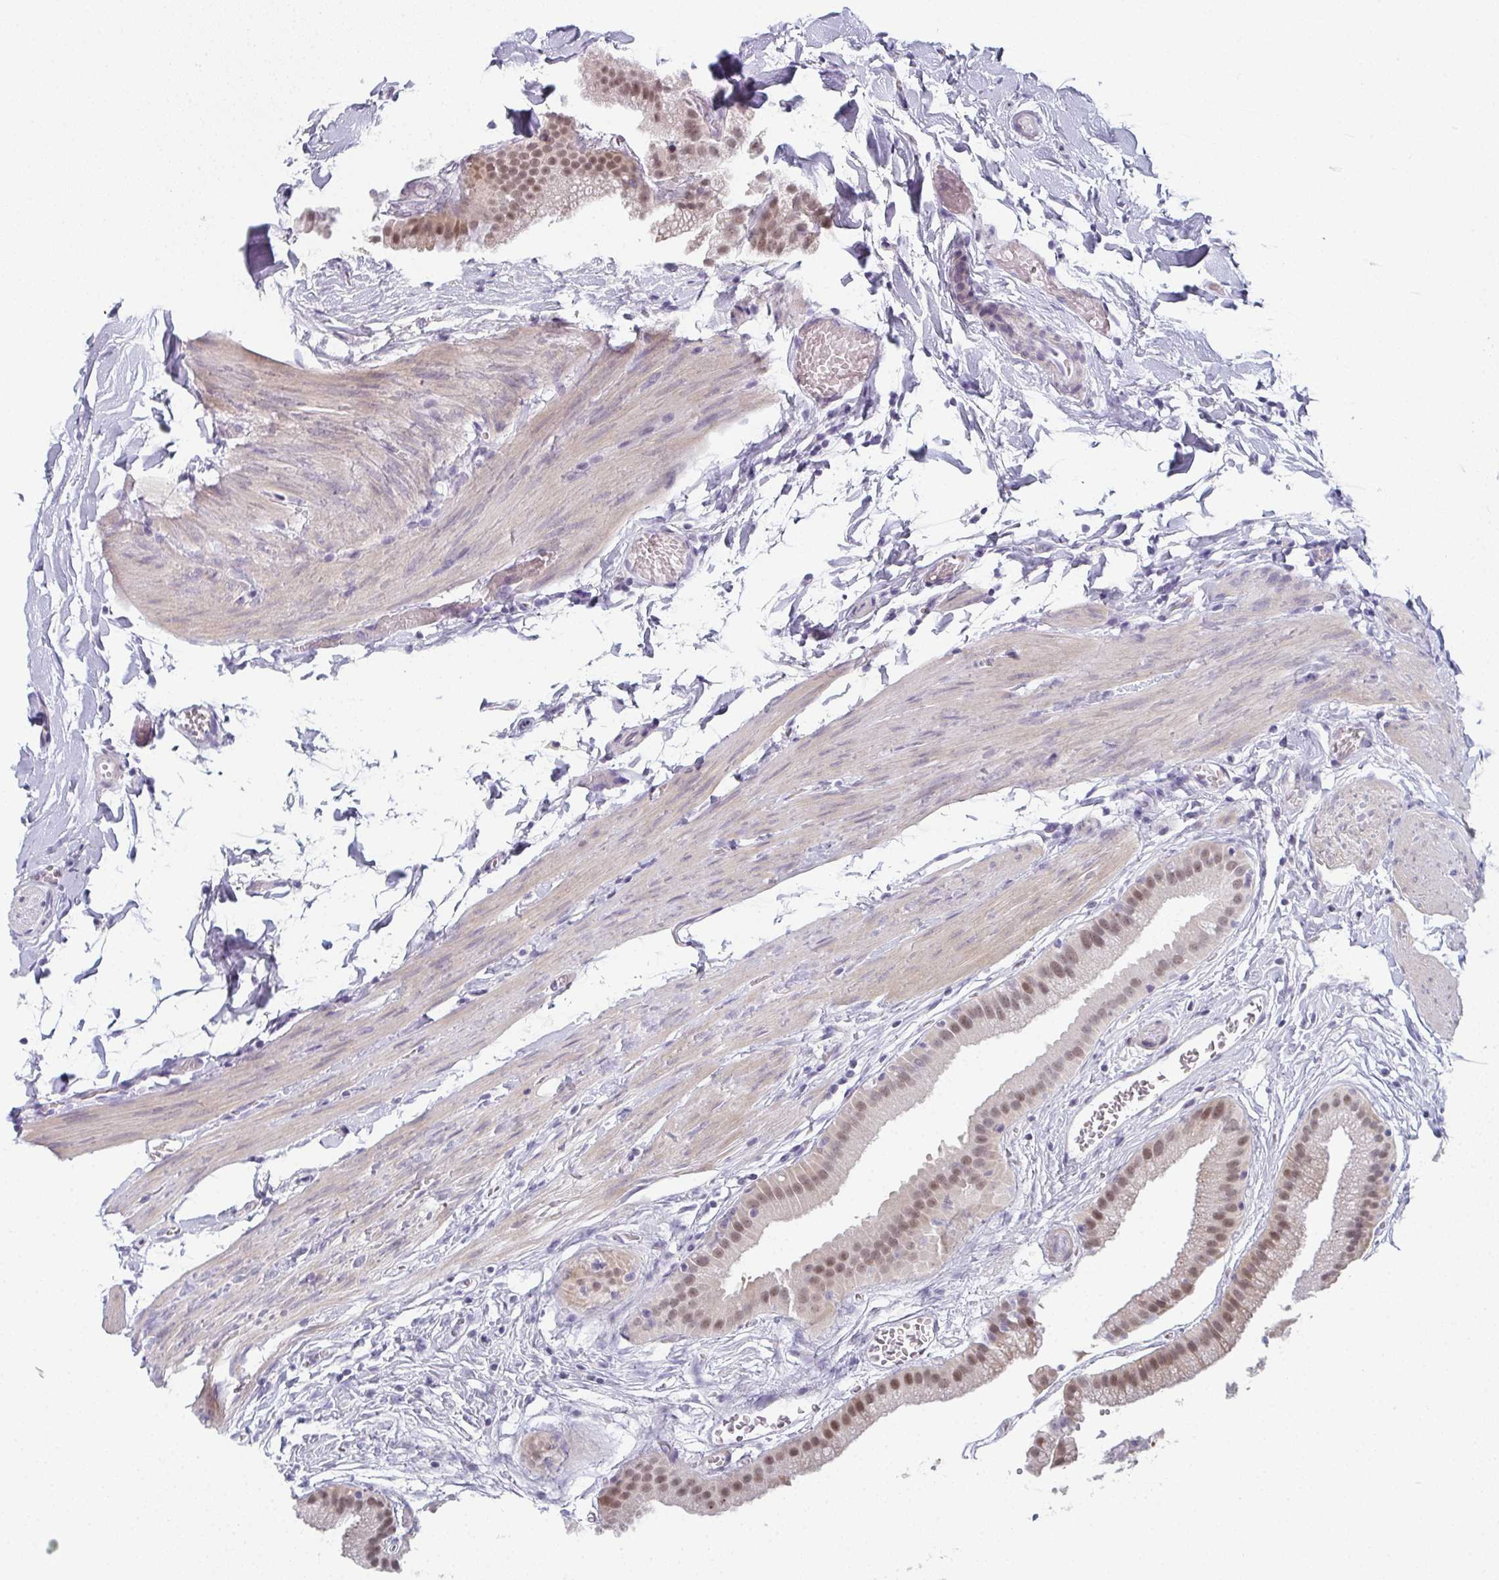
{"staining": {"intensity": "moderate", "quantity": ">75%", "location": "nuclear"}, "tissue": "gallbladder", "cell_type": "Glandular cells", "image_type": "normal", "snomed": [{"axis": "morphology", "description": "Normal tissue, NOS"}, {"axis": "topography", "description": "Gallbladder"}], "caption": "Immunohistochemistry of benign human gallbladder exhibits medium levels of moderate nuclear expression in about >75% of glandular cells.", "gene": "PYCR3", "patient": {"sex": "female", "age": 63}}